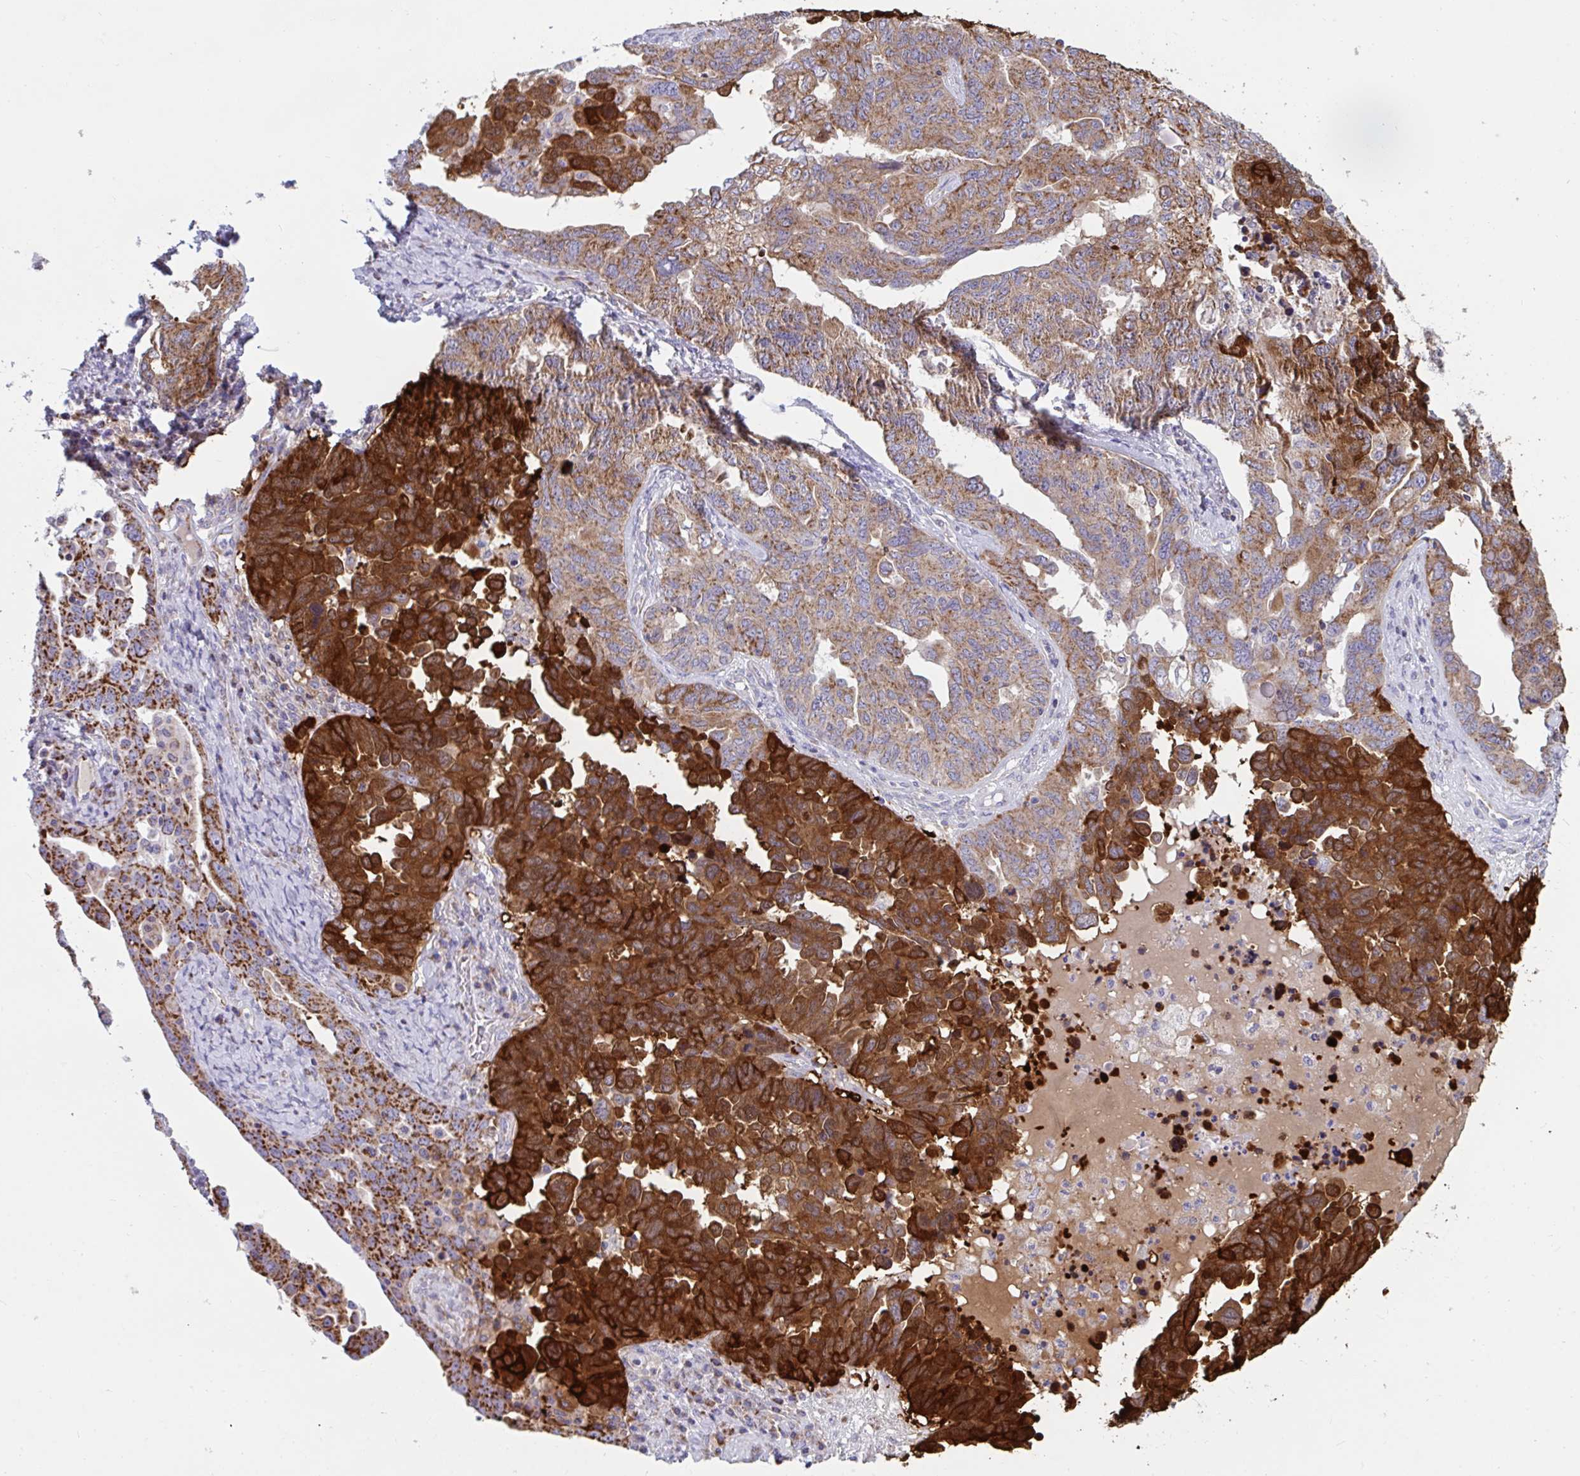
{"staining": {"intensity": "strong", "quantity": ">75%", "location": "cytoplasmic/membranous"}, "tissue": "ovarian cancer", "cell_type": "Tumor cells", "image_type": "cancer", "snomed": [{"axis": "morphology", "description": "Carcinoma, endometroid"}, {"axis": "topography", "description": "Ovary"}], "caption": "Immunohistochemistry micrograph of ovarian cancer stained for a protein (brown), which exhibits high levels of strong cytoplasmic/membranous expression in about >75% of tumor cells.", "gene": "BCAT2", "patient": {"sex": "female", "age": 62}}